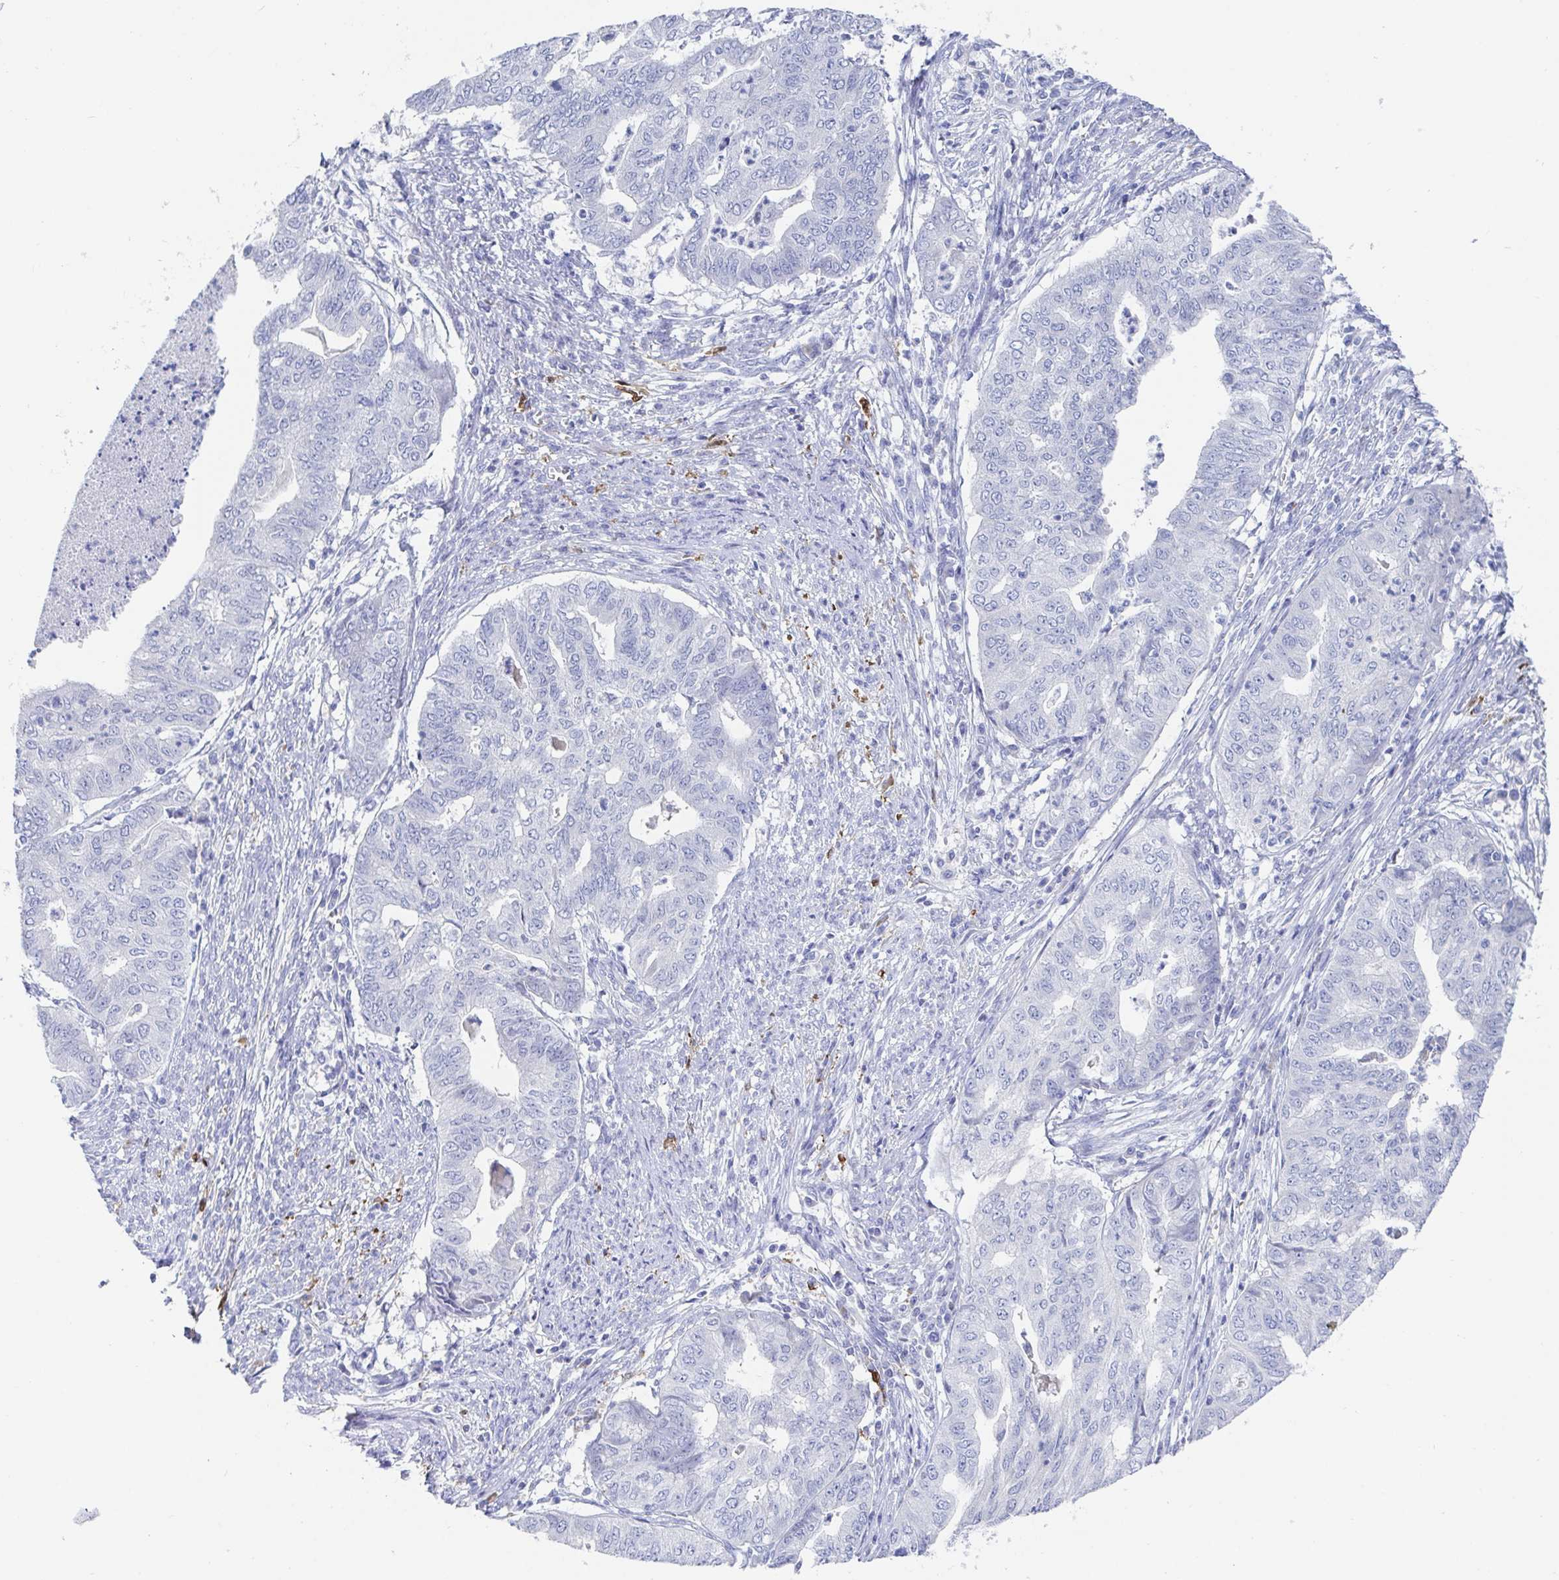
{"staining": {"intensity": "negative", "quantity": "none", "location": "none"}, "tissue": "endometrial cancer", "cell_type": "Tumor cells", "image_type": "cancer", "snomed": [{"axis": "morphology", "description": "Adenocarcinoma, NOS"}, {"axis": "topography", "description": "Endometrium"}], "caption": "A photomicrograph of endometrial cancer (adenocarcinoma) stained for a protein demonstrates no brown staining in tumor cells.", "gene": "OR2A4", "patient": {"sex": "female", "age": 79}}